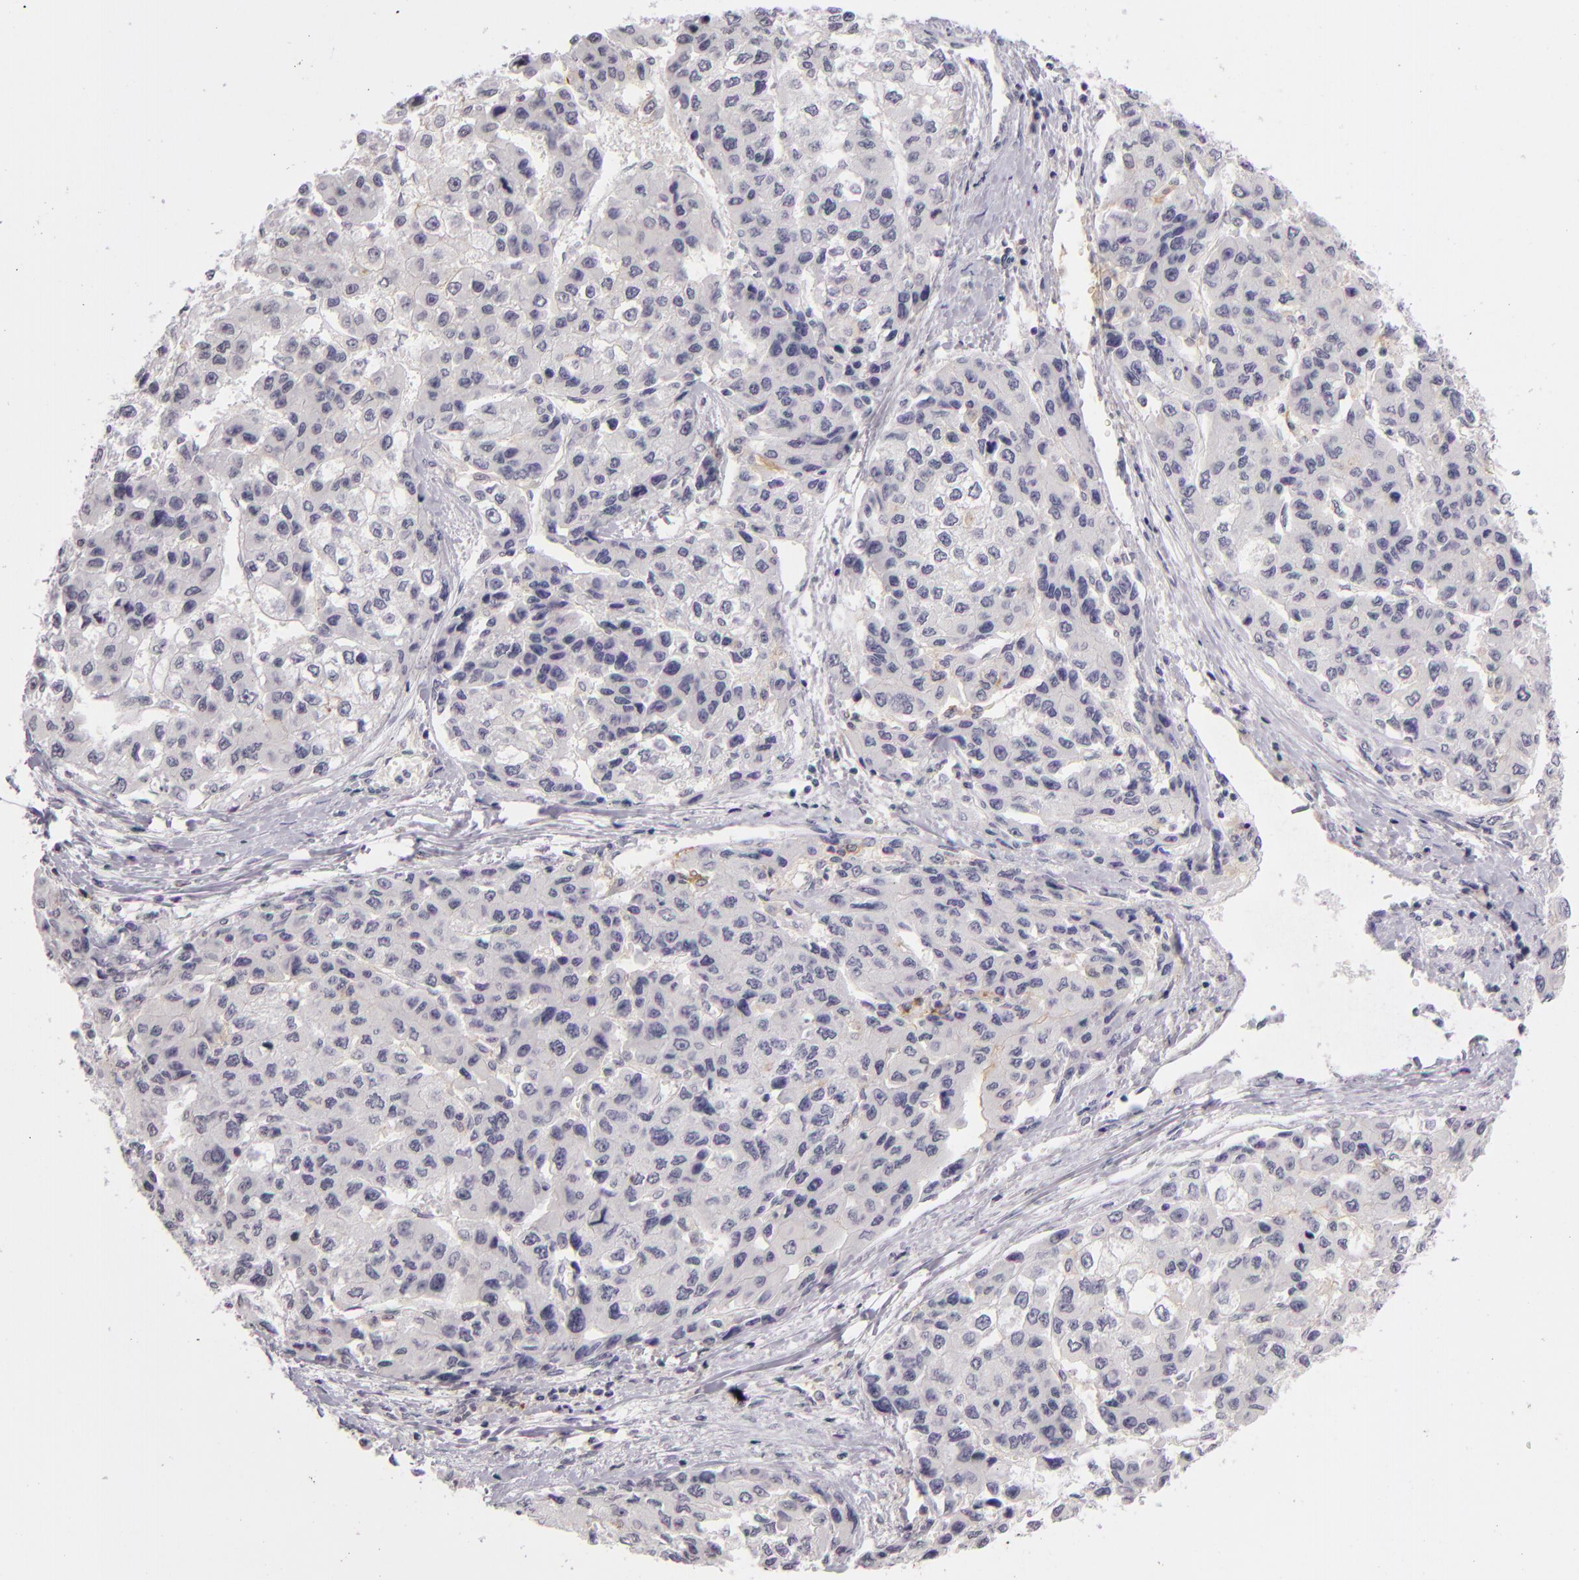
{"staining": {"intensity": "negative", "quantity": "none", "location": "none"}, "tissue": "liver cancer", "cell_type": "Tumor cells", "image_type": "cancer", "snomed": [{"axis": "morphology", "description": "Carcinoma, Hepatocellular, NOS"}, {"axis": "topography", "description": "Liver"}], "caption": "Tumor cells show no significant protein expression in liver cancer.", "gene": "CD40", "patient": {"sex": "female", "age": 66}}